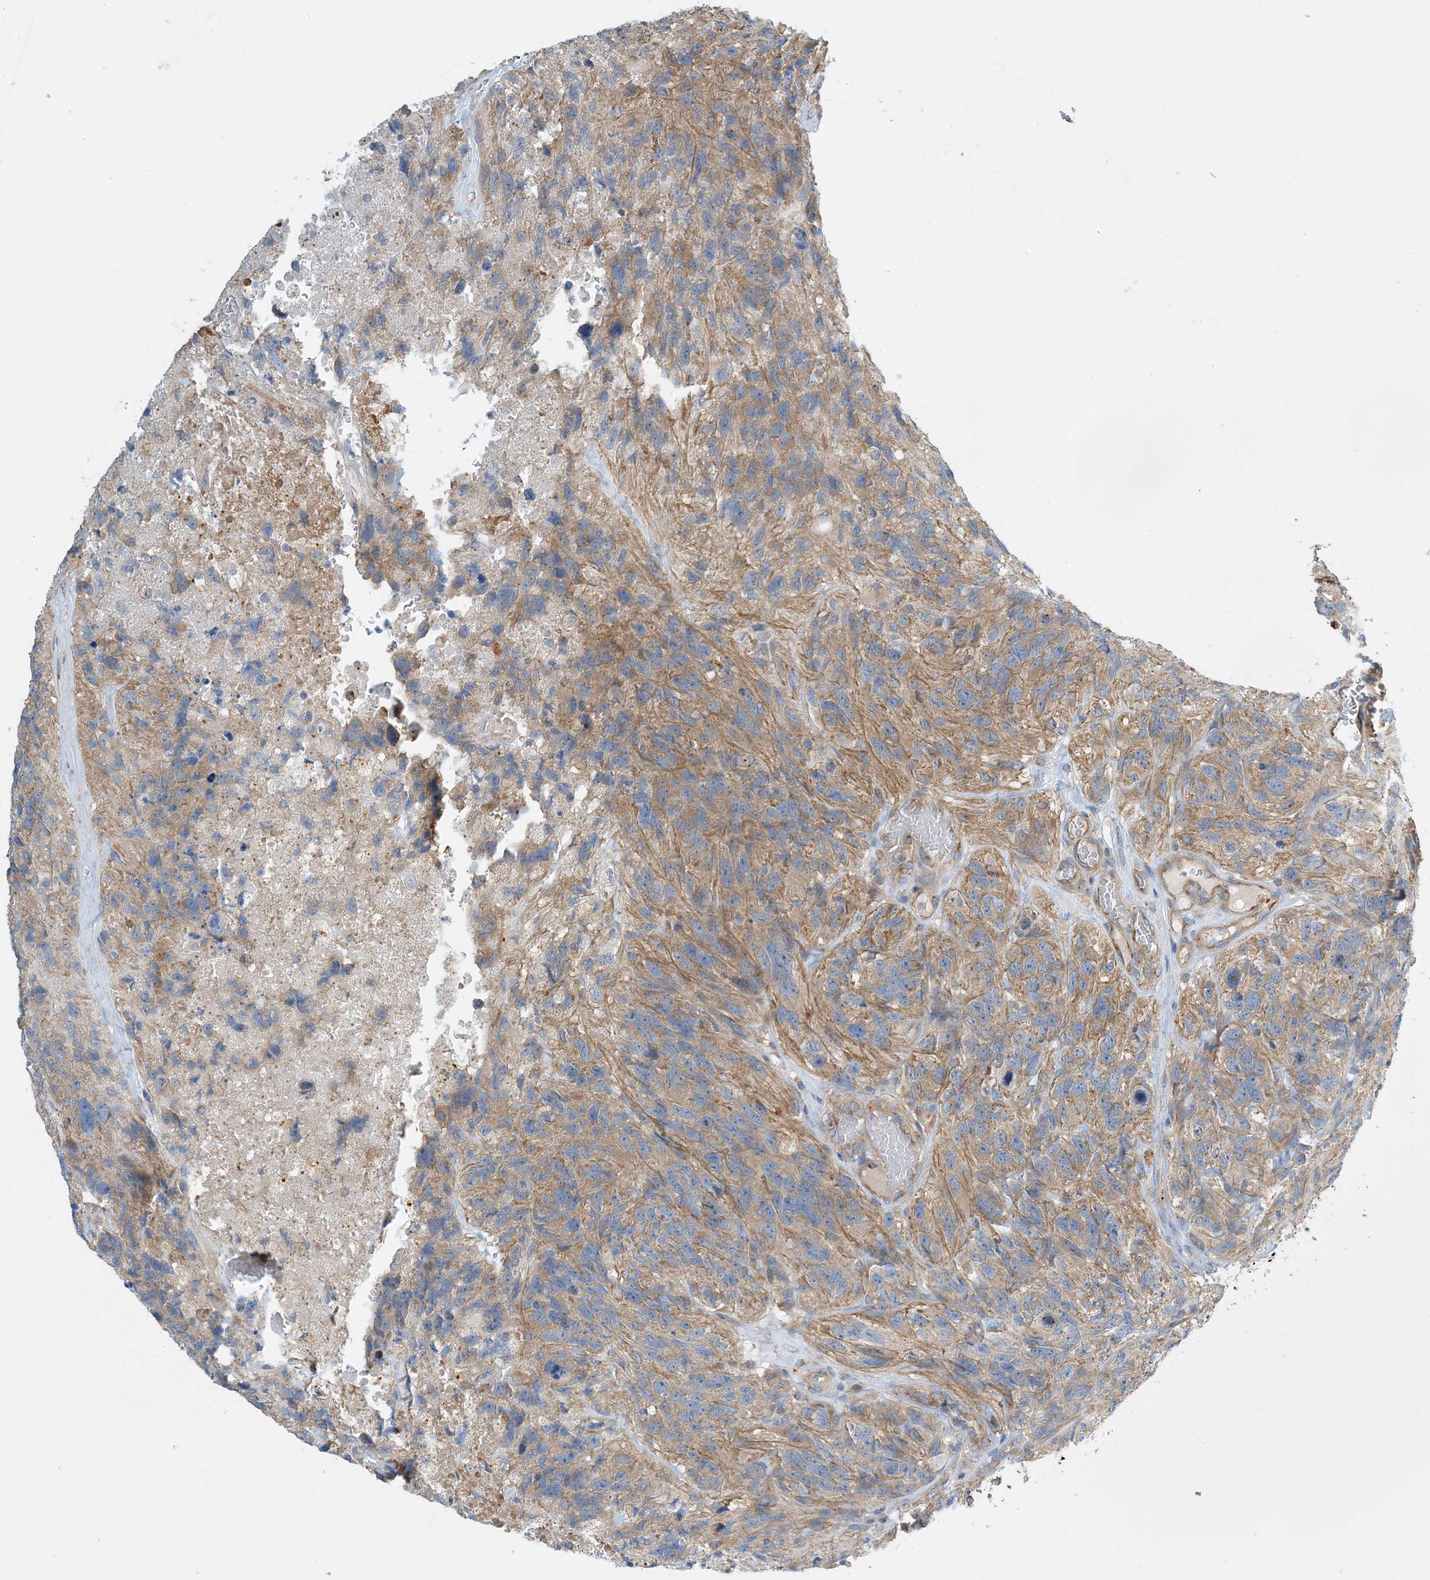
{"staining": {"intensity": "negative", "quantity": "none", "location": "none"}, "tissue": "glioma", "cell_type": "Tumor cells", "image_type": "cancer", "snomed": [{"axis": "morphology", "description": "Glioma, malignant, High grade"}, {"axis": "topography", "description": "Brain"}], "caption": "This is a photomicrograph of immunohistochemistry (IHC) staining of malignant glioma (high-grade), which shows no expression in tumor cells.", "gene": "SIDT1", "patient": {"sex": "male", "age": 69}}